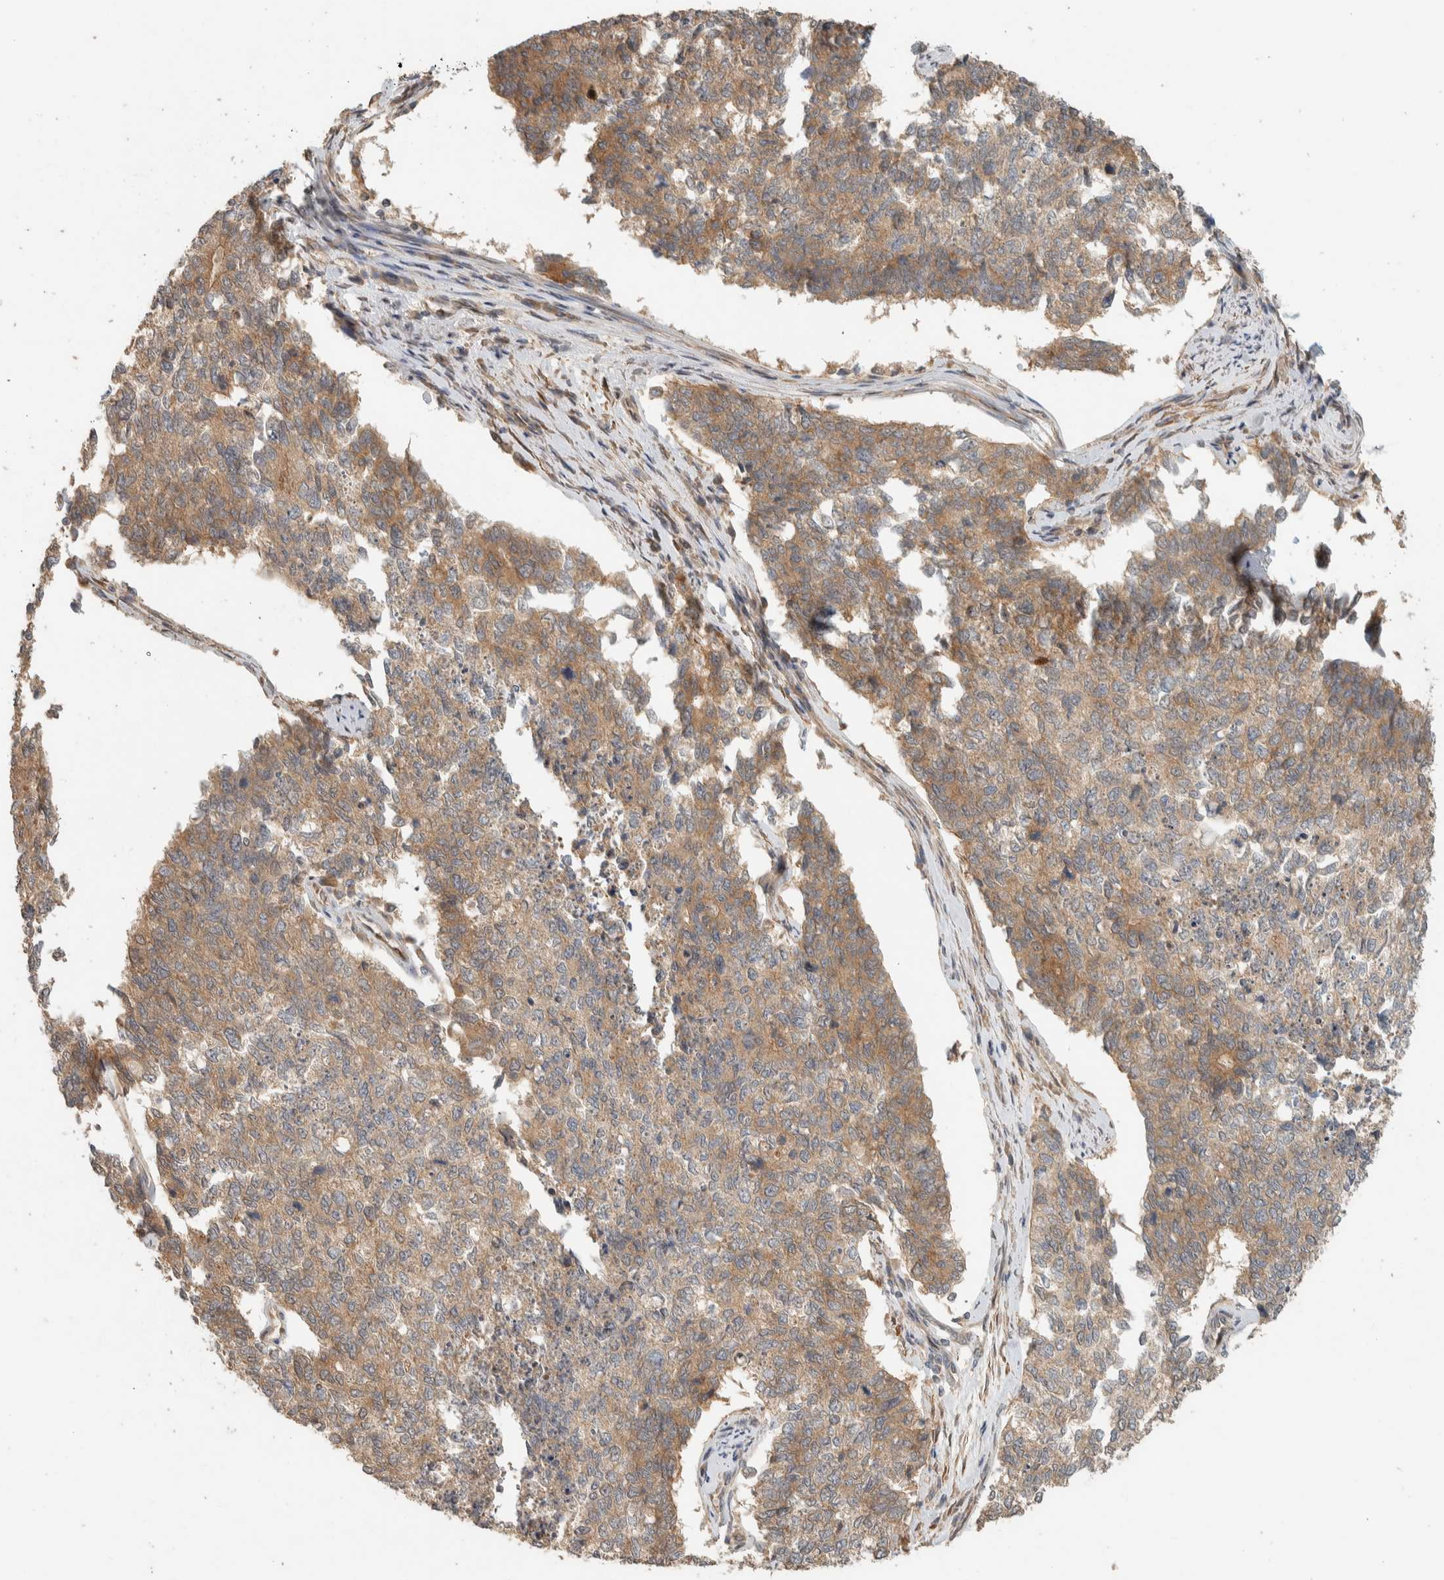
{"staining": {"intensity": "moderate", "quantity": ">75%", "location": "cytoplasmic/membranous"}, "tissue": "cervical cancer", "cell_type": "Tumor cells", "image_type": "cancer", "snomed": [{"axis": "morphology", "description": "Squamous cell carcinoma, NOS"}, {"axis": "topography", "description": "Cervix"}], "caption": "Tumor cells exhibit medium levels of moderate cytoplasmic/membranous staining in about >75% of cells in human squamous cell carcinoma (cervical). The protein of interest is shown in brown color, while the nuclei are stained blue.", "gene": "ADSS2", "patient": {"sex": "female", "age": 63}}